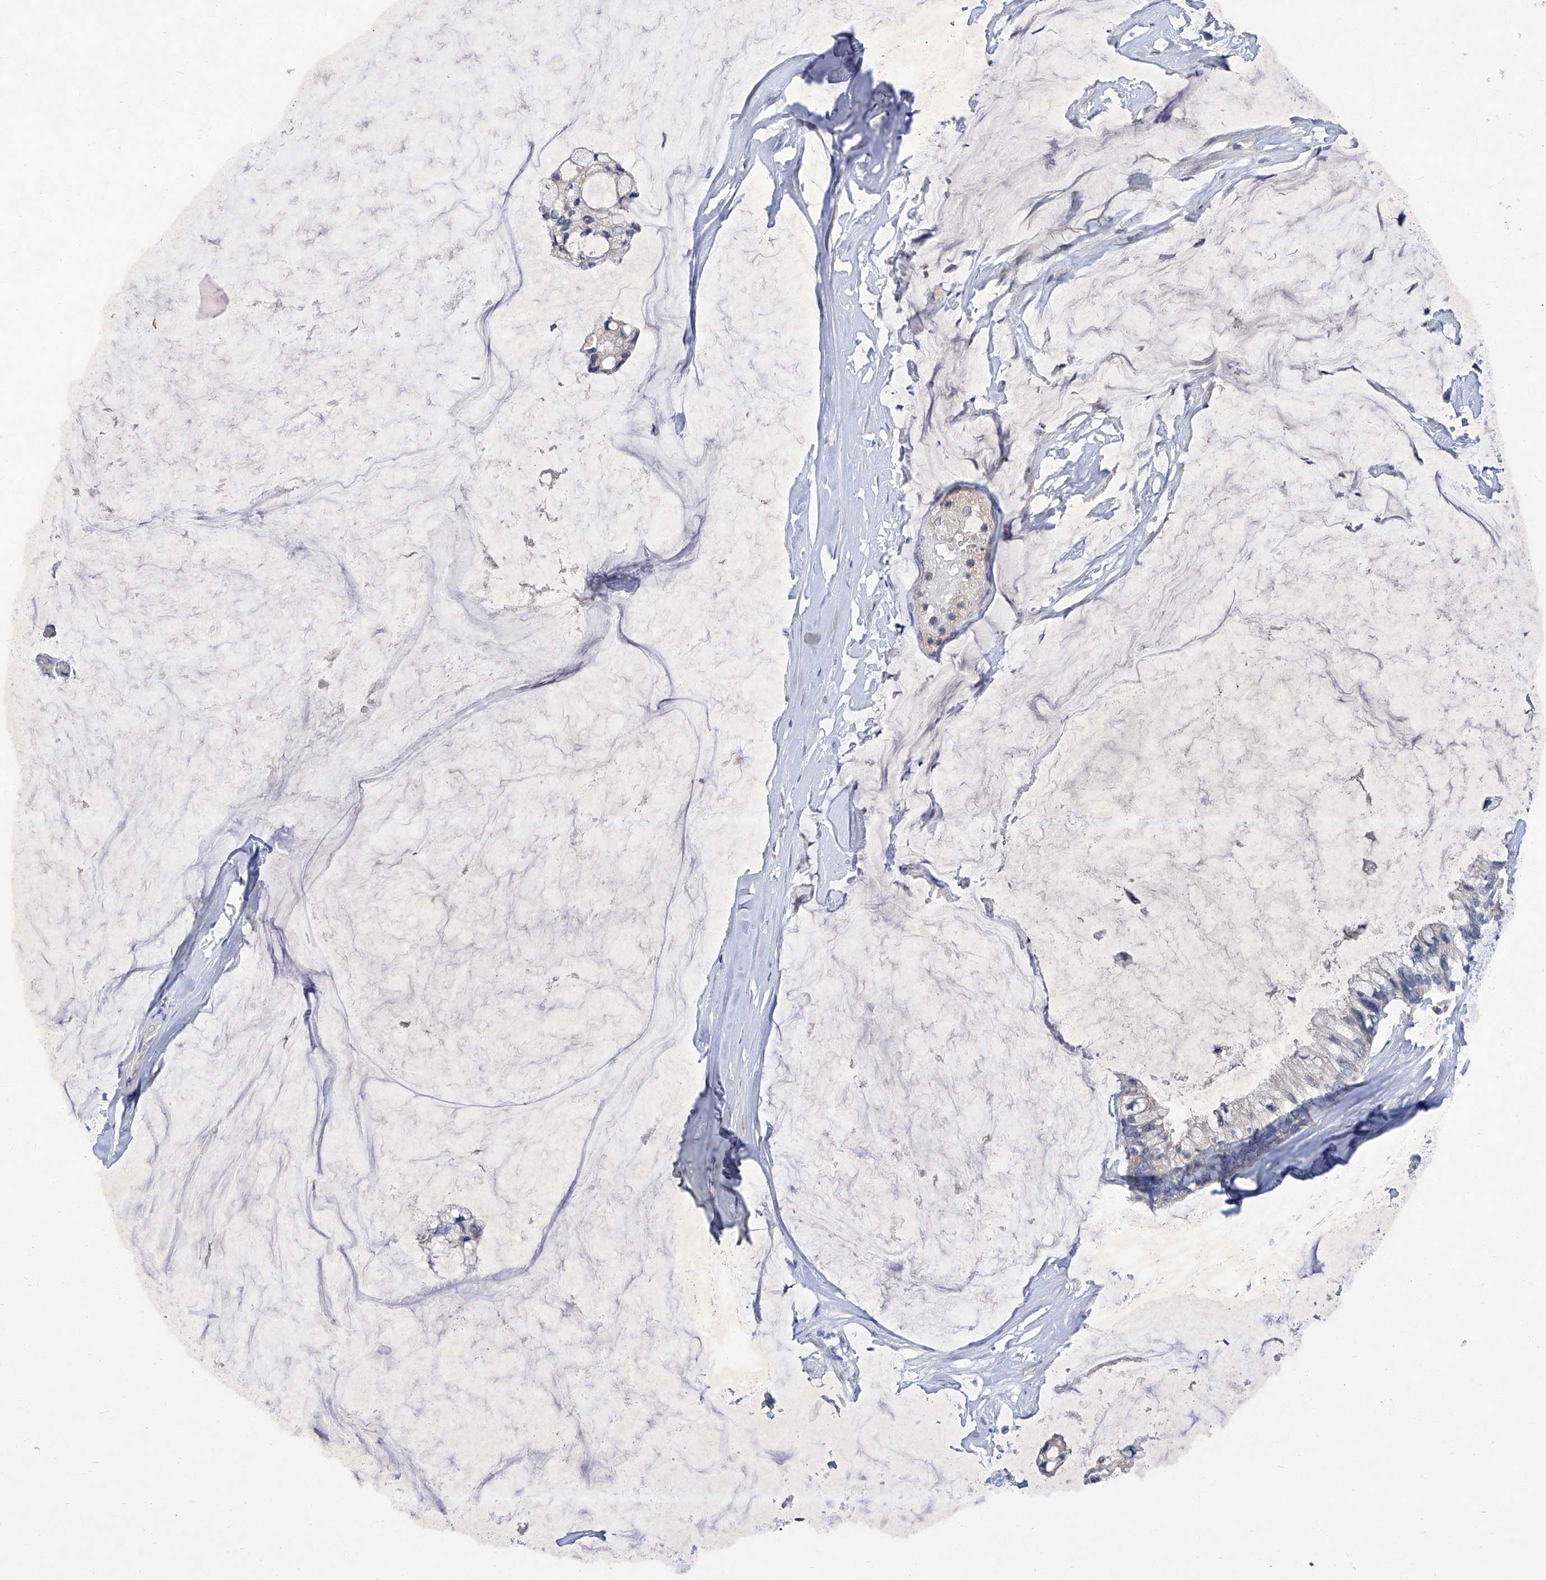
{"staining": {"intensity": "negative", "quantity": "none", "location": "none"}, "tissue": "ovarian cancer", "cell_type": "Tumor cells", "image_type": "cancer", "snomed": [{"axis": "morphology", "description": "Cystadenocarcinoma, mucinous, NOS"}, {"axis": "topography", "description": "Ovary"}], "caption": "A photomicrograph of human ovarian mucinous cystadenocarcinoma is negative for staining in tumor cells.", "gene": "SBK2", "patient": {"sex": "female", "age": 39}}